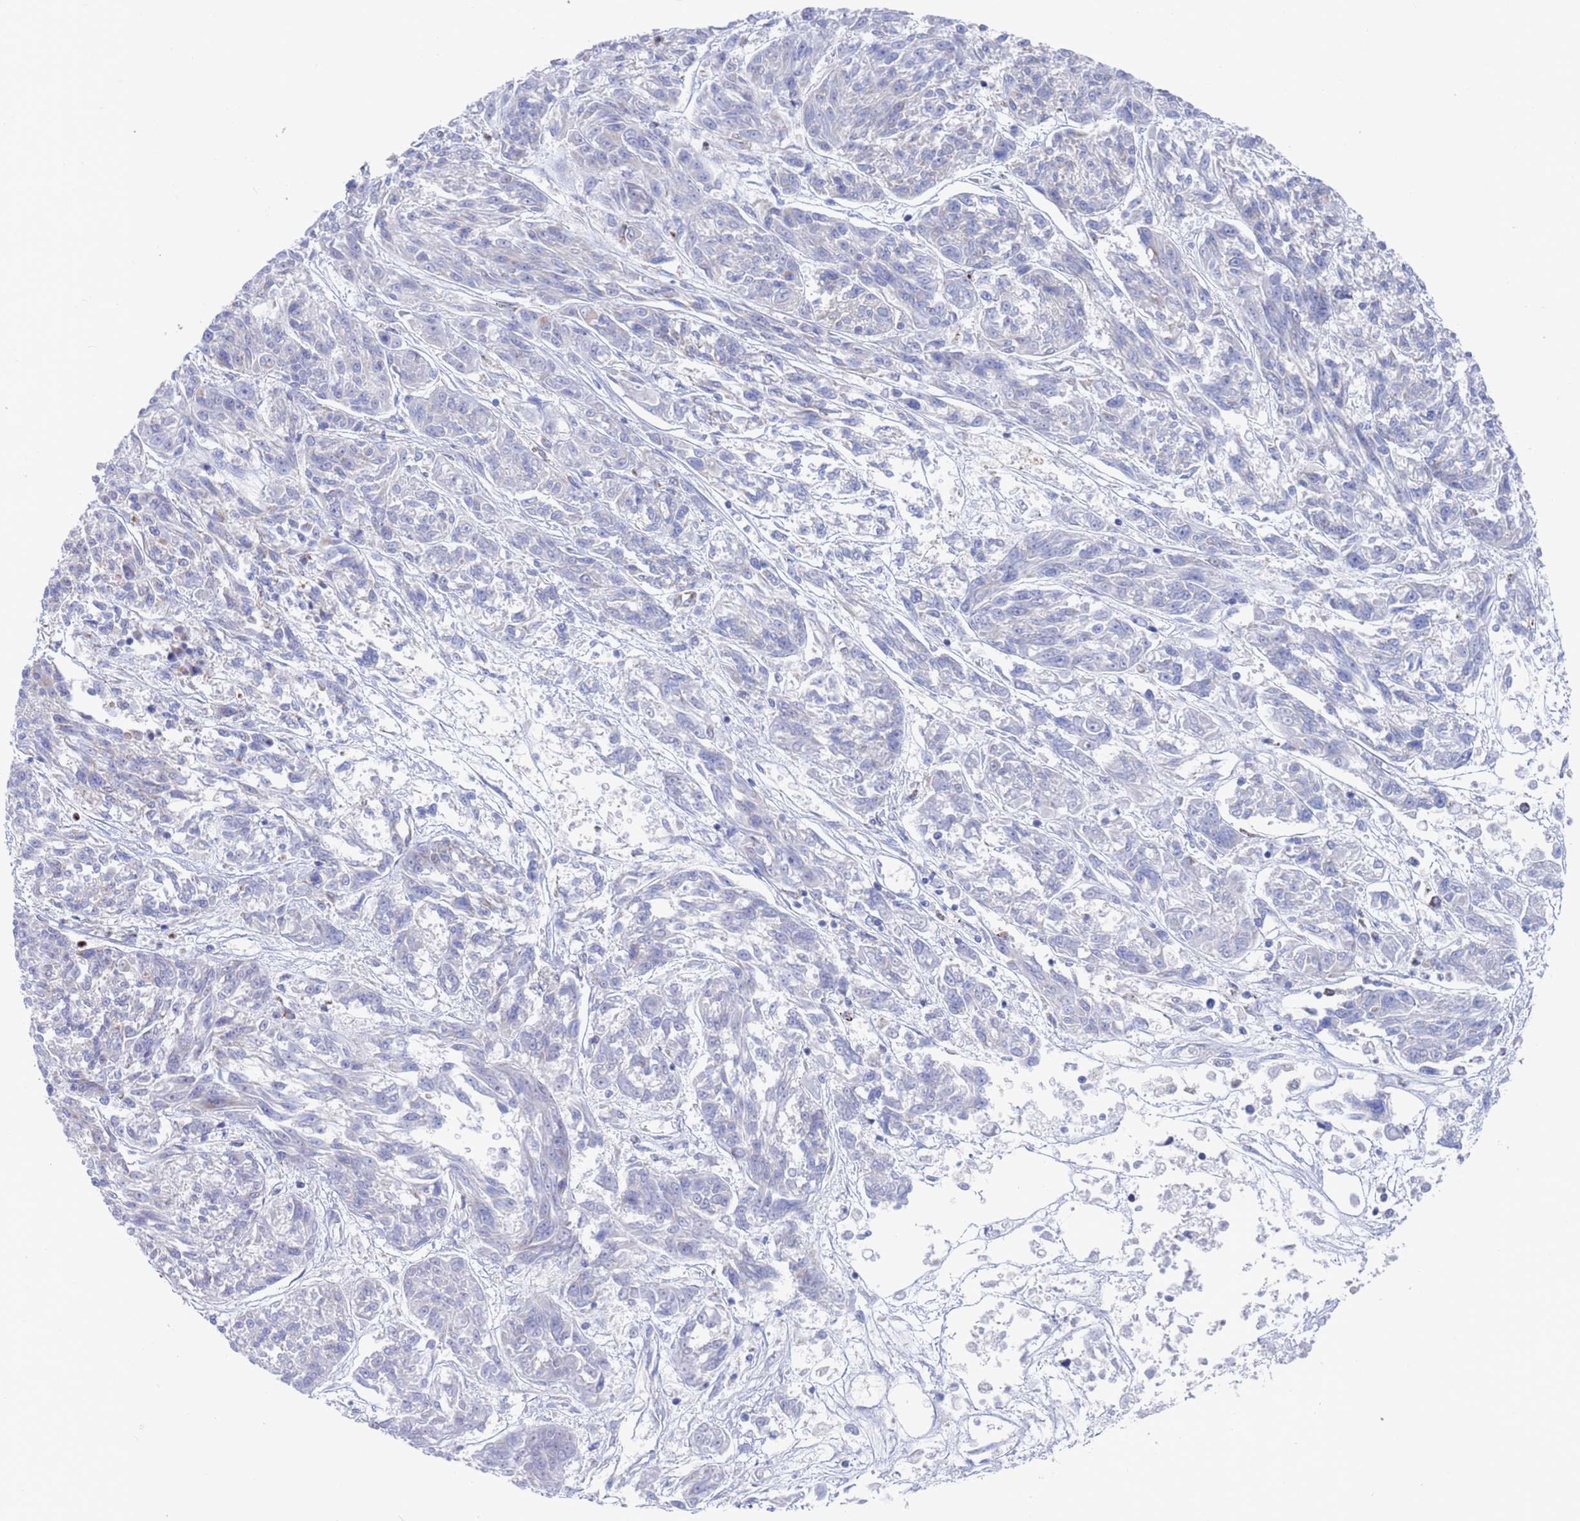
{"staining": {"intensity": "negative", "quantity": "none", "location": "none"}, "tissue": "melanoma", "cell_type": "Tumor cells", "image_type": "cancer", "snomed": [{"axis": "morphology", "description": "Malignant melanoma, NOS"}, {"axis": "topography", "description": "Skin"}], "caption": "This image is of melanoma stained with immunohistochemistry (IHC) to label a protein in brown with the nuclei are counter-stained blue. There is no staining in tumor cells.", "gene": "CHCHD6", "patient": {"sex": "male", "age": 53}}